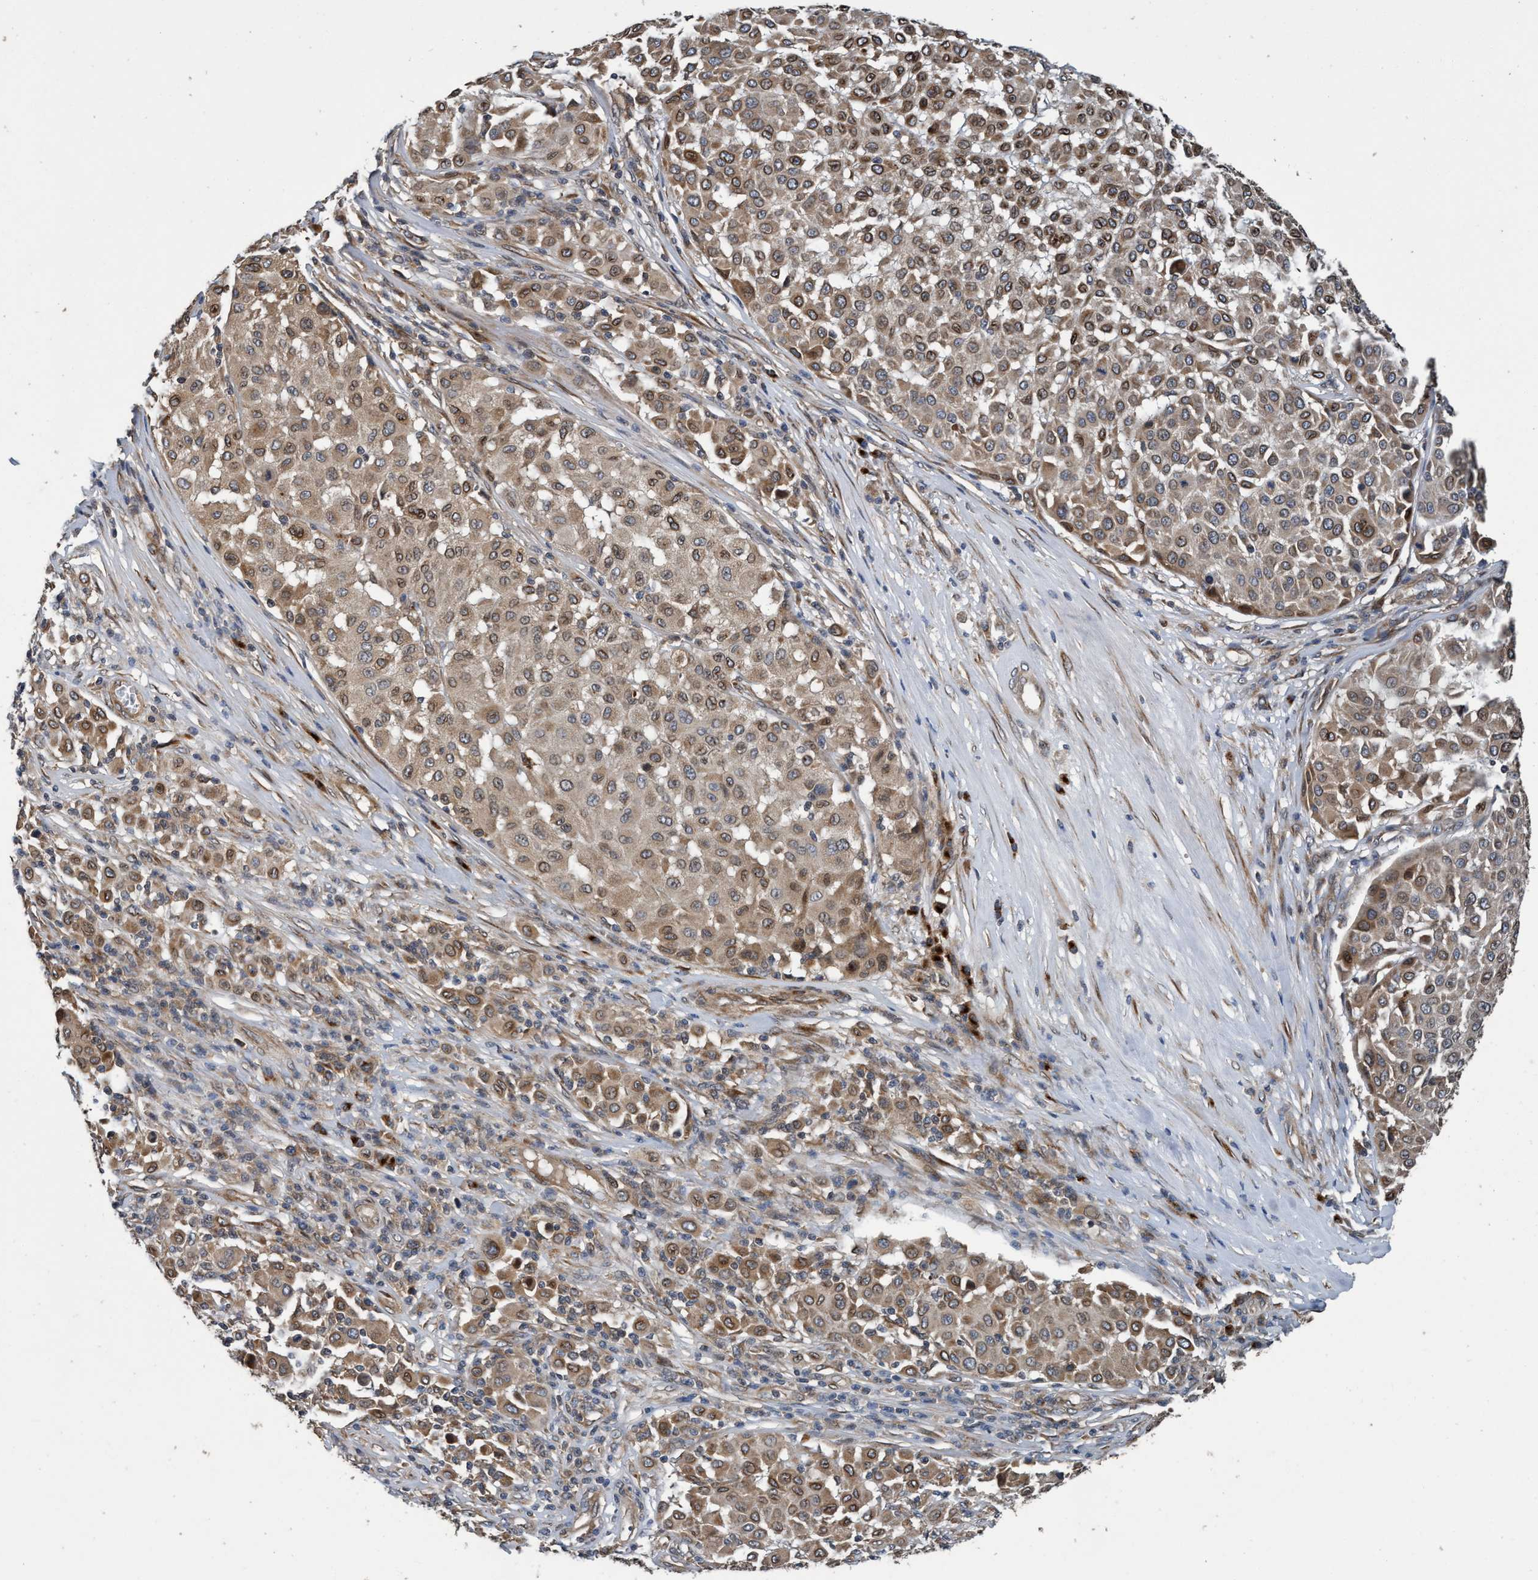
{"staining": {"intensity": "moderate", "quantity": ">75%", "location": "cytoplasmic/membranous"}, "tissue": "melanoma", "cell_type": "Tumor cells", "image_type": "cancer", "snomed": [{"axis": "morphology", "description": "Malignant melanoma, Metastatic site"}, {"axis": "topography", "description": "Soft tissue"}], "caption": "Moderate cytoplasmic/membranous positivity is identified in approximately >75% of tumor cells in malignant melanoma (metastatic site). The staining is performed using DAB brown chromogen to label protein expression. The nuclei are counter-stained blue using hematoxylin.", "gene": "MACC1", "patient": {"sex": "male", "age": 41}}